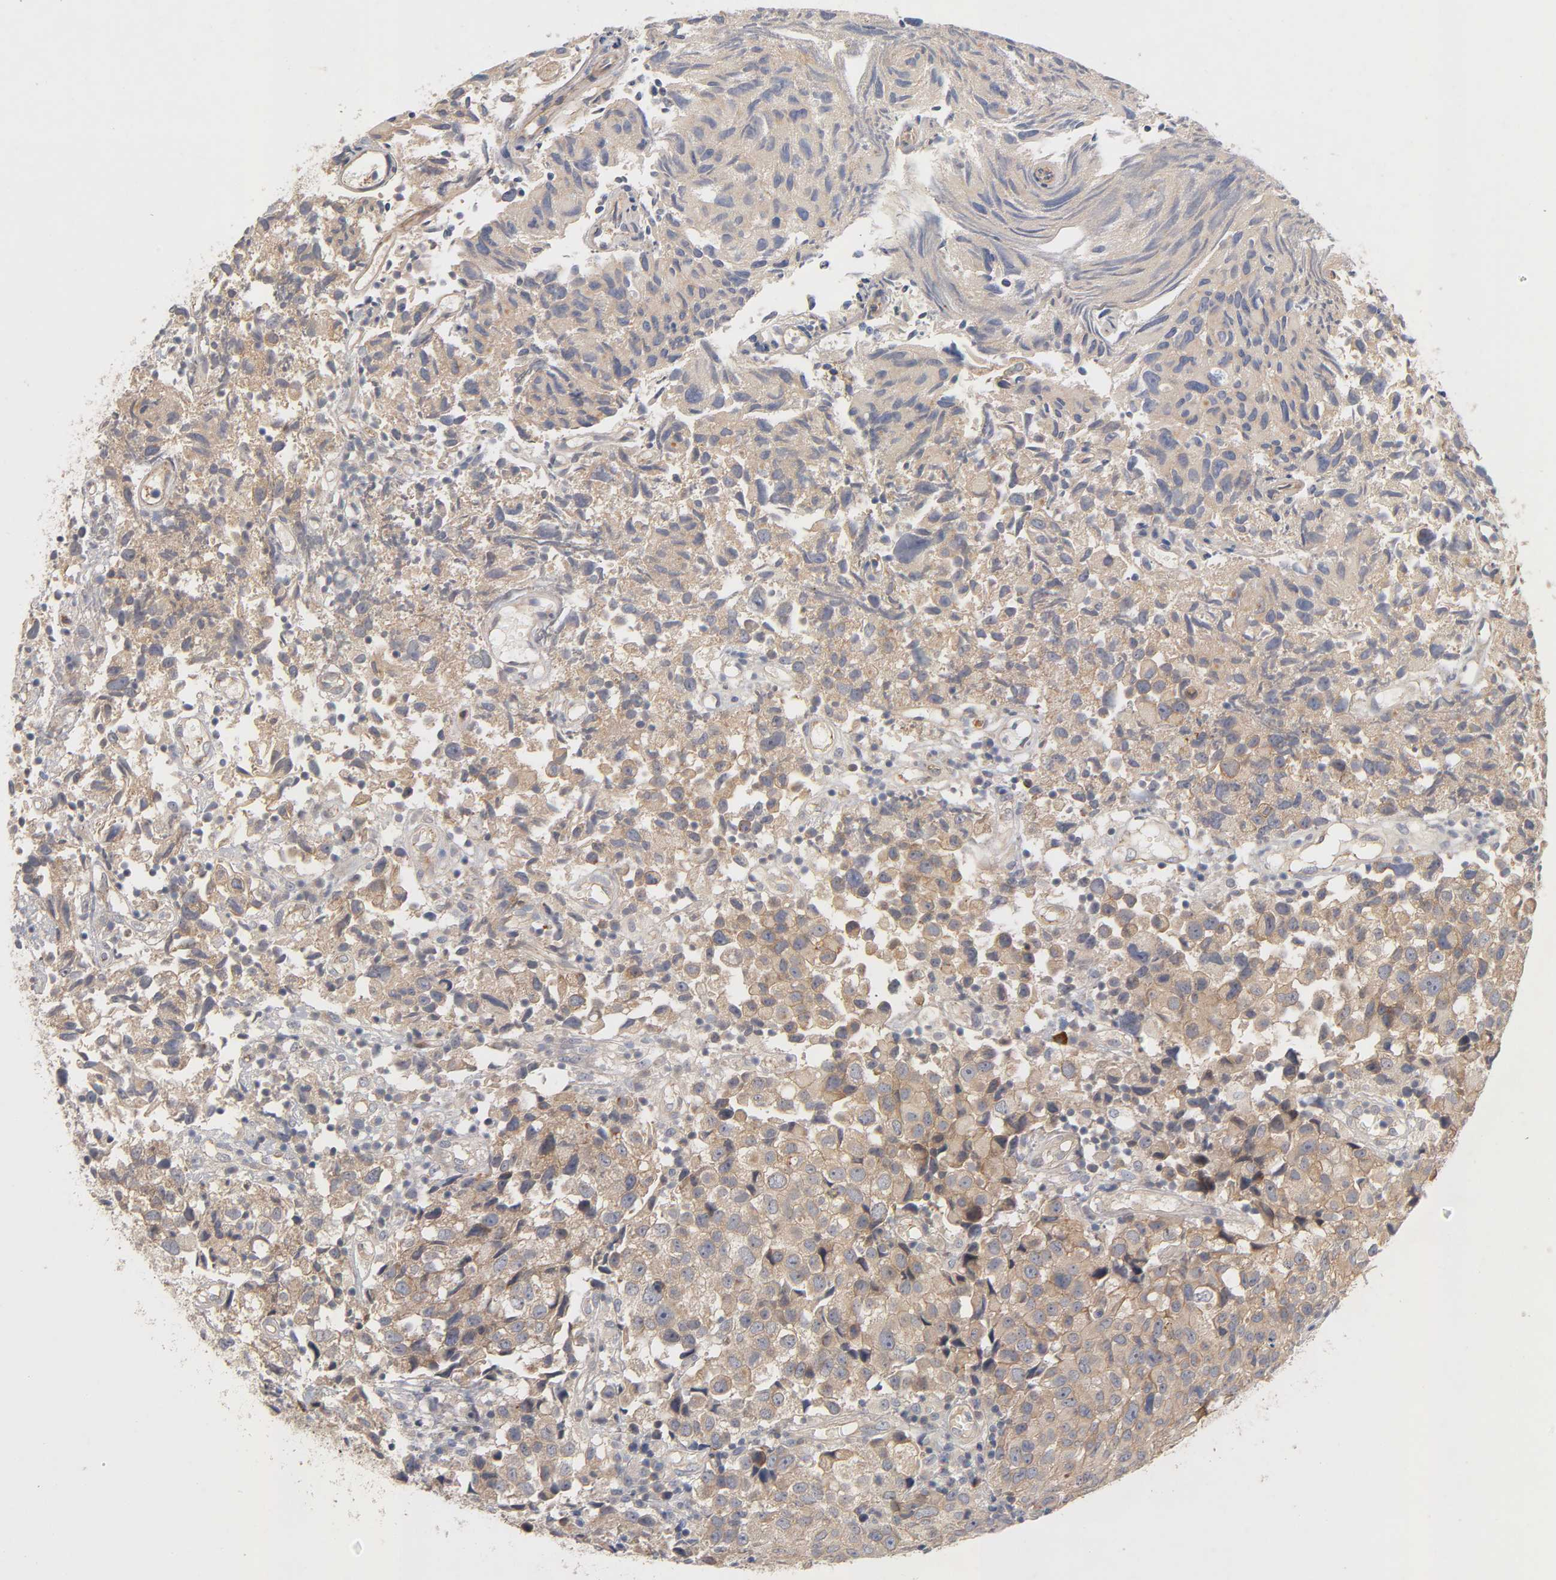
{"staining": {"intensity": "moderate", "quantity": ">75%", "location": "cytoplasmic/membranous"}, "tissue": "urothelial cancer", "cell_type": "Tumor cells", "image_type": "cancer", "snomed": [{"axis": "morphology", "description": "Urothelial carcinoma, High grade"}, {"axis": "topography", "description": "Urinary bladder"}], "caption": "Tumor cells reveal moderate cytoplasmic/membranous staining in about >75% of cells in high-grade urothelial carcinoma.", "gene": "PDZD11", "patient": {"sex": "female", "age": 75}}